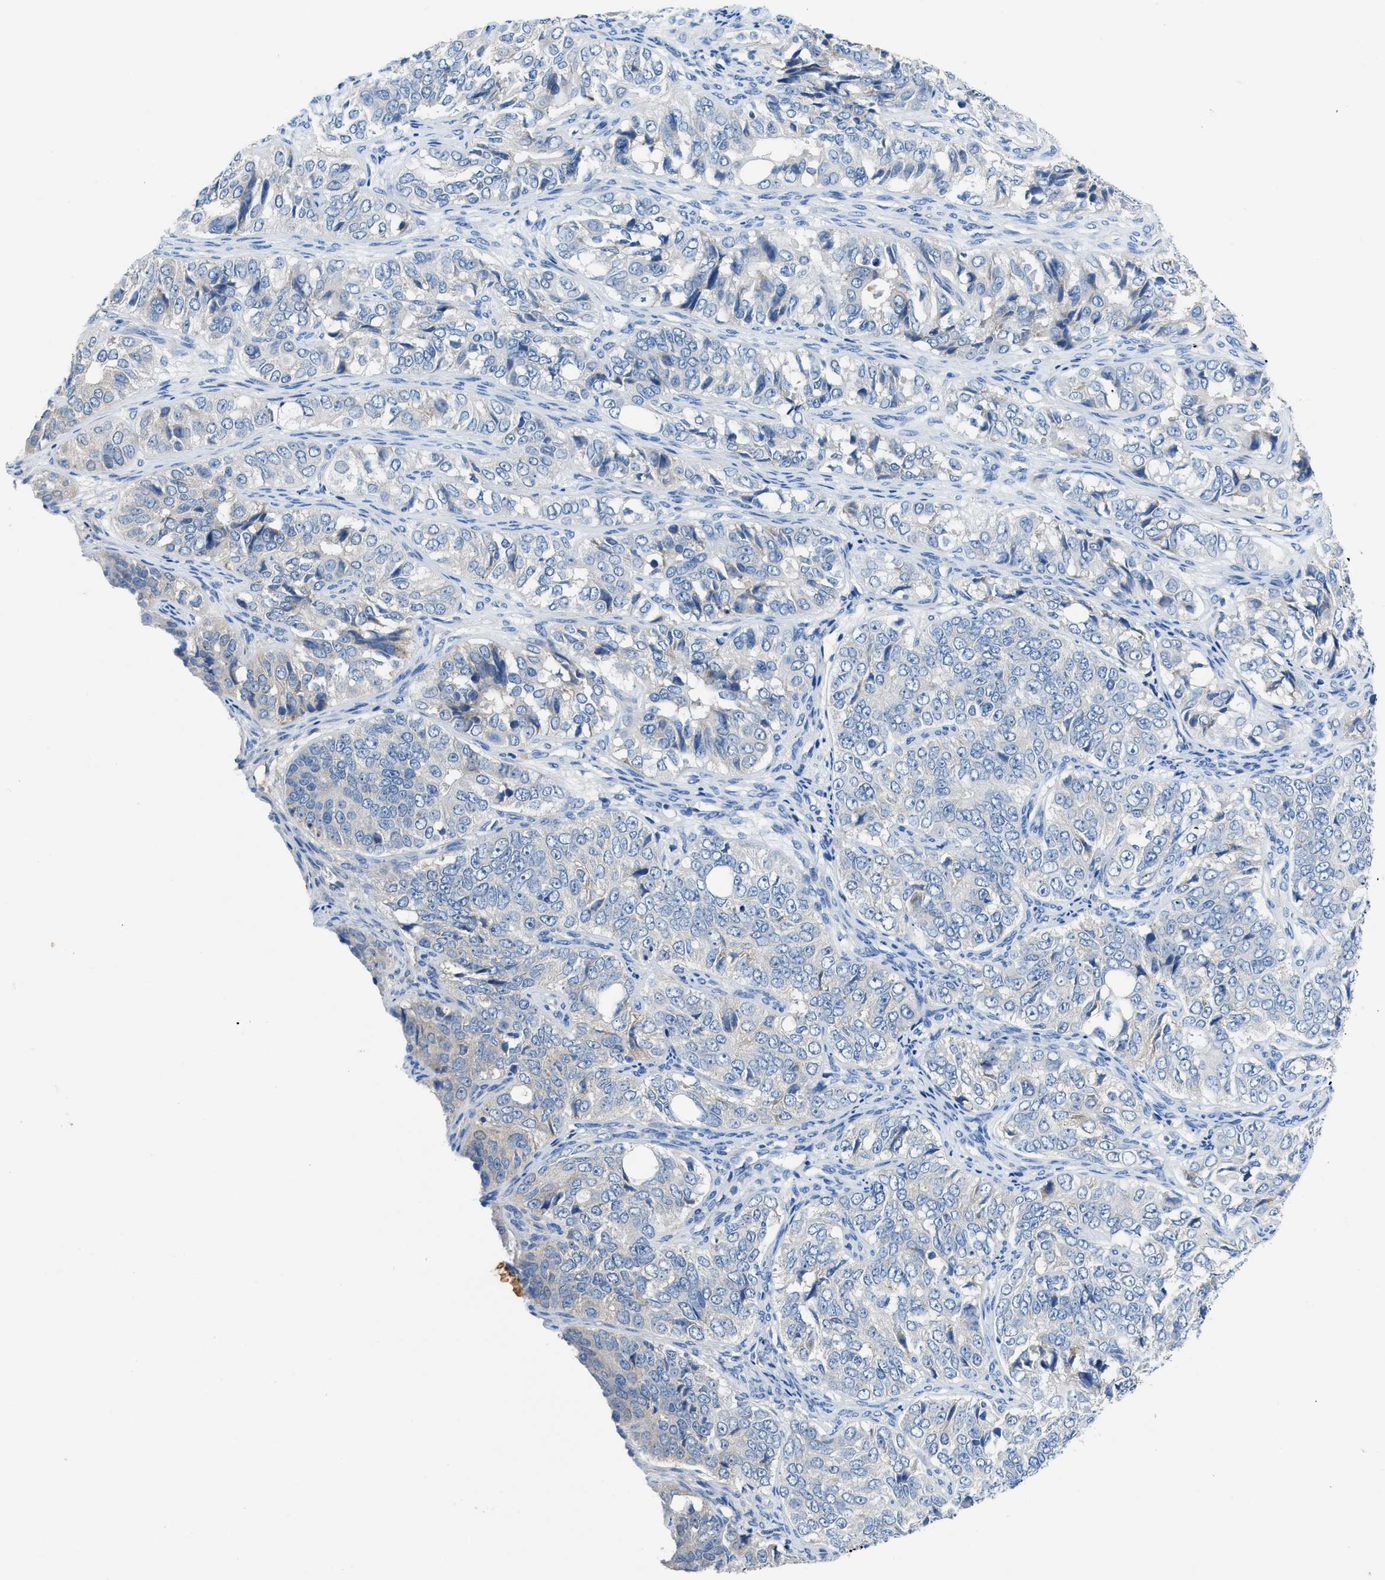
{"staining": {"intensity": "negative", "quantity": "none", "location": "none"}, "tissue": "ovarian cancer", "cell_type": "Tumor cells", "image_type": "cancer", "snomed": [{"axis": "morphology", "description": "Carcinoma, endometroid"}, {"axis": "topography", "description": "Ovary"}], "caption": "Immunohistochemical staining of ovarian cancer displays no significant positivity in tumor cells. The staining was performed using DAB to visualize the protein expression in brown, while the nuclei were stained in blue with hematoxylin (Magnification: 20x).", "gene": "SLC10A6", "patient": {"sex": "female", "age": 51}}